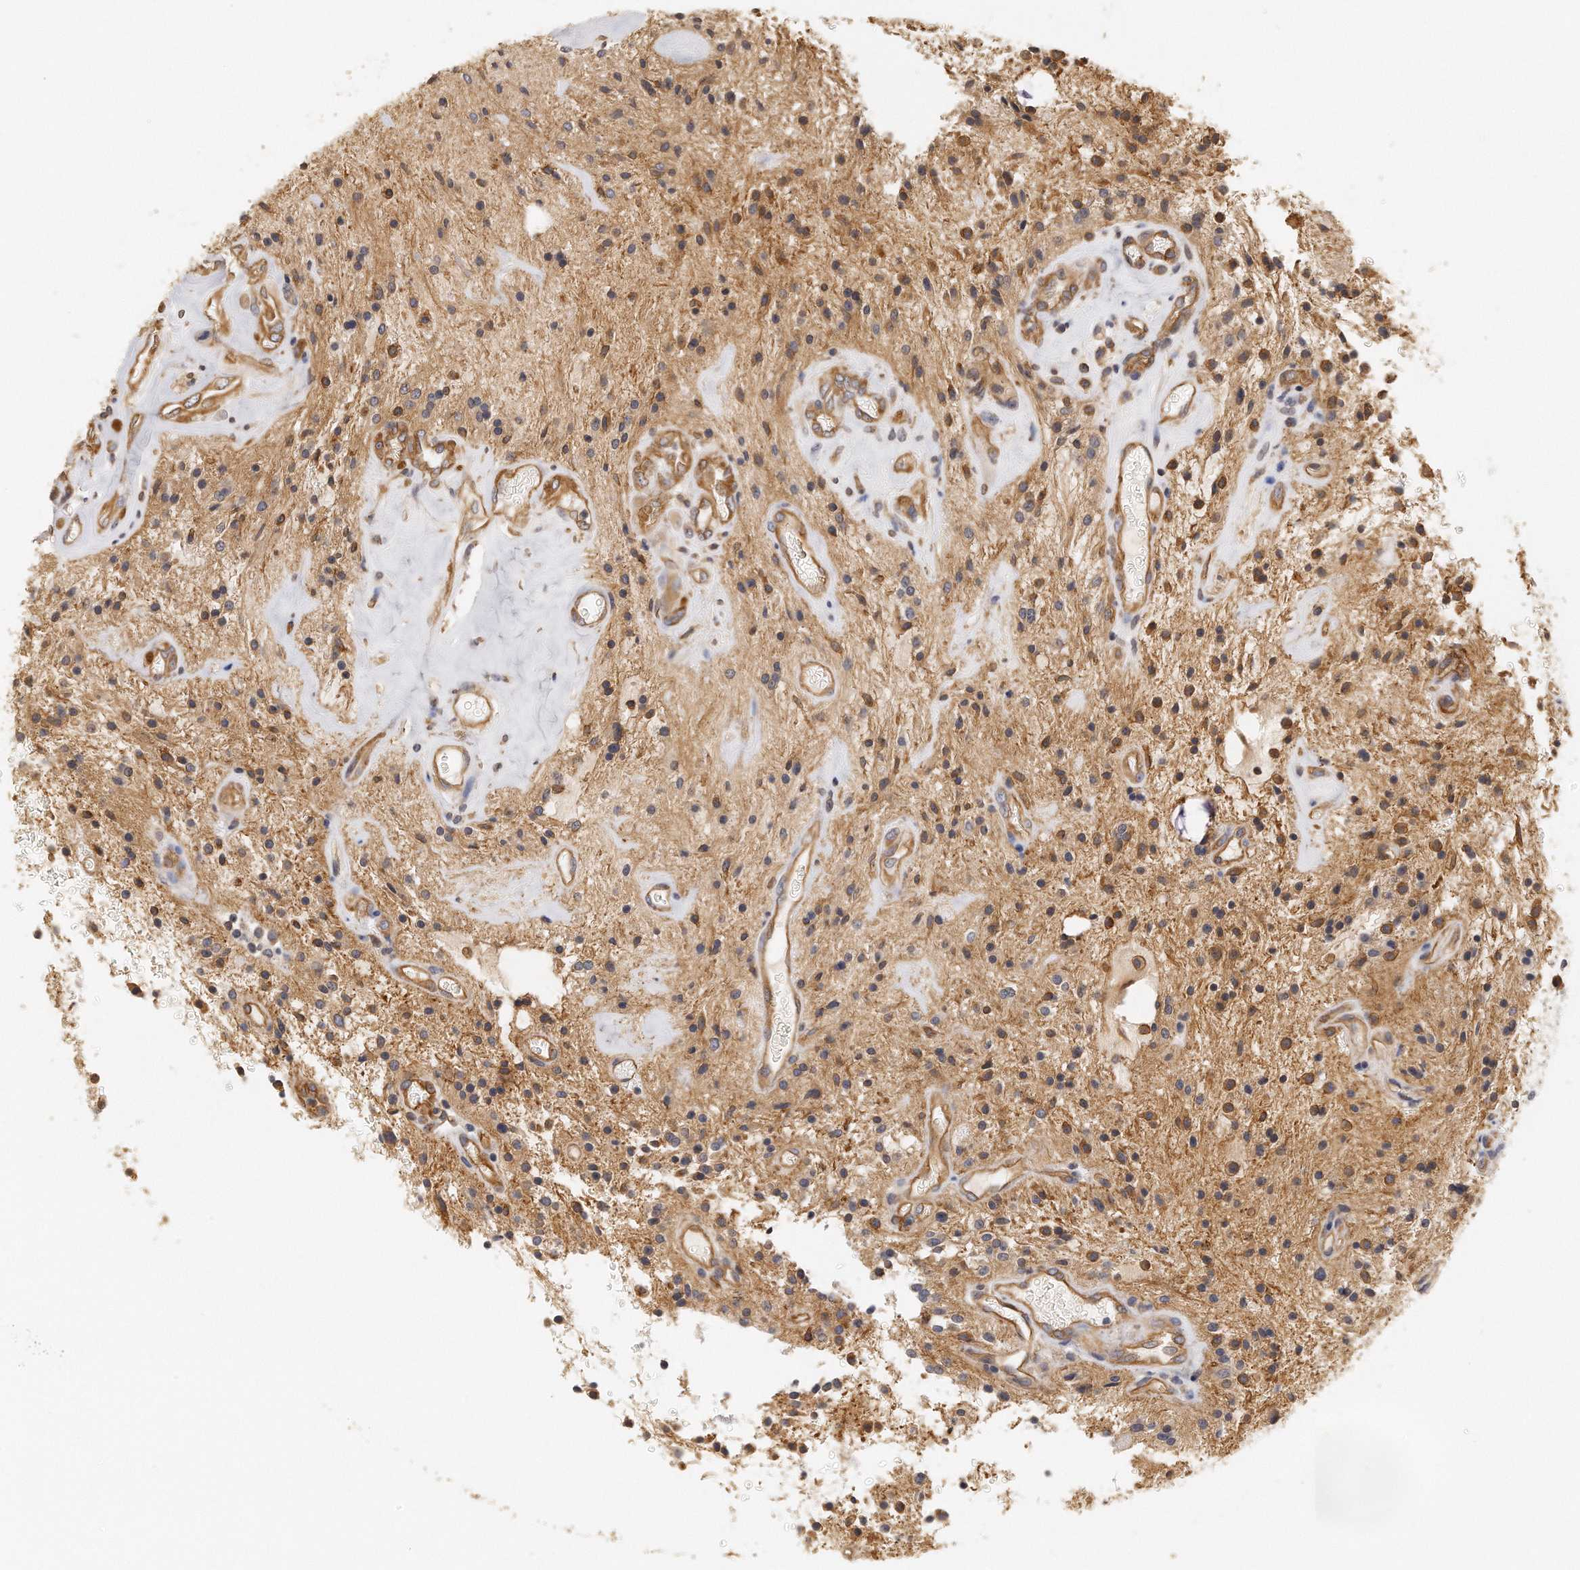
{"staining": {"intensity": "moderate", "quantity": ">75%", "location": "cytoplasmic/membranous"}, "tissue": "glioma", "cell_type": "Tumor cells", "image_type": "cancer", "snomed": [{"axis": "morphology", "description": "Glioma, malignant, NOS"}, {"axis": "topography", "description": "Cerebellum"}], "caption": "A brown stain highlights moderate cytoplasmic/membranous positivity of a protein in glioma tumor cells.", "gene": "CHST7", "patient": {"sex": "female", "age": 10}}